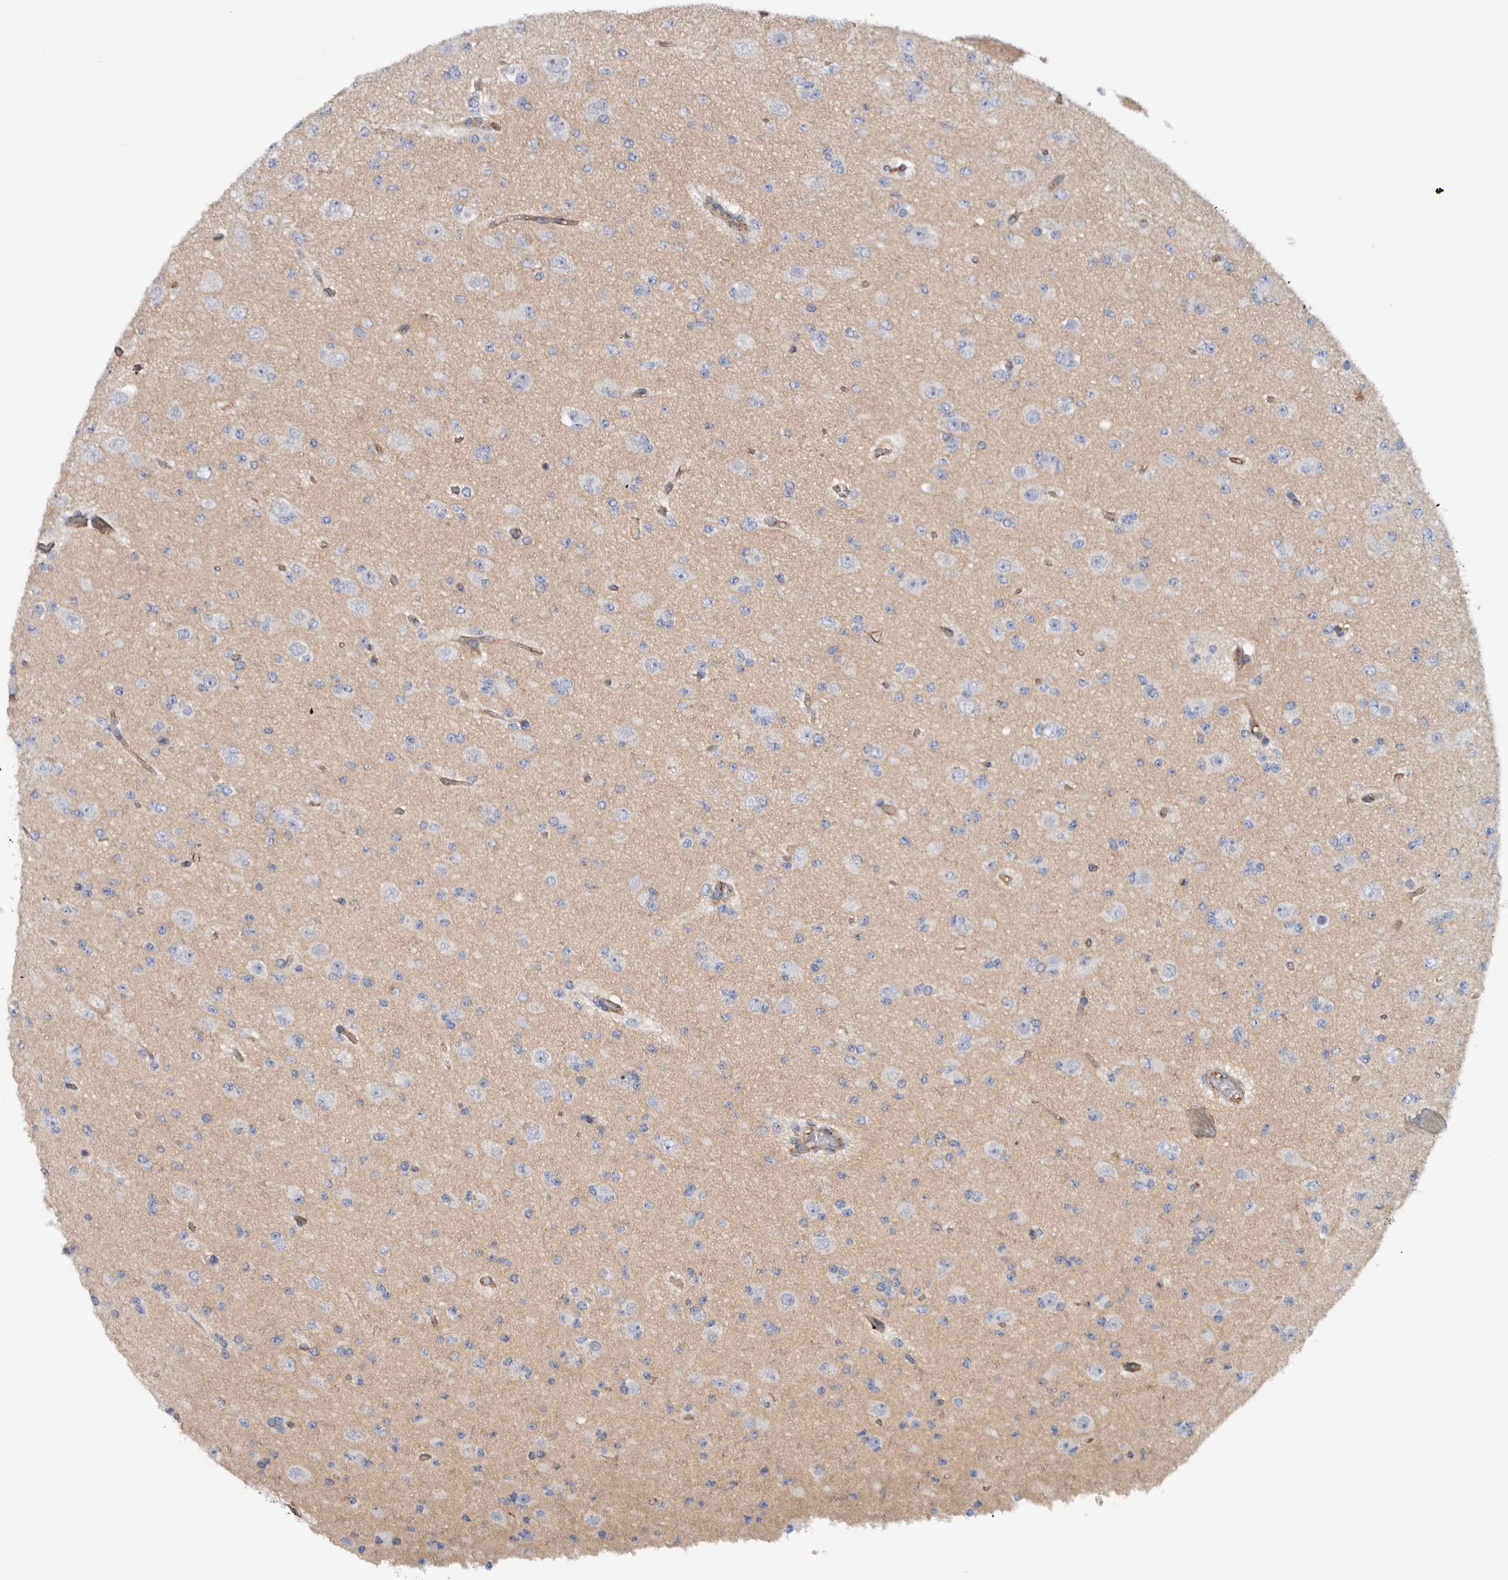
{"staining": {"intensity": "negative", "quantity": "none", "location": "none"}, "tissue": "glioma", "cell_type": "Tumor cells", "image_type": "cancer", "snomed": [{"axis": "morphology", "description": "Glioma, malignant, Low grade"}, {"axis": "topography", "description": "Brain"}], "caption": "Malignant low-grade glioma stained for a protein using immunohistochemistry reveals no positivity tumor cells.", "gene": "CD59", "patient": {"sex": "female", "age": 22}}